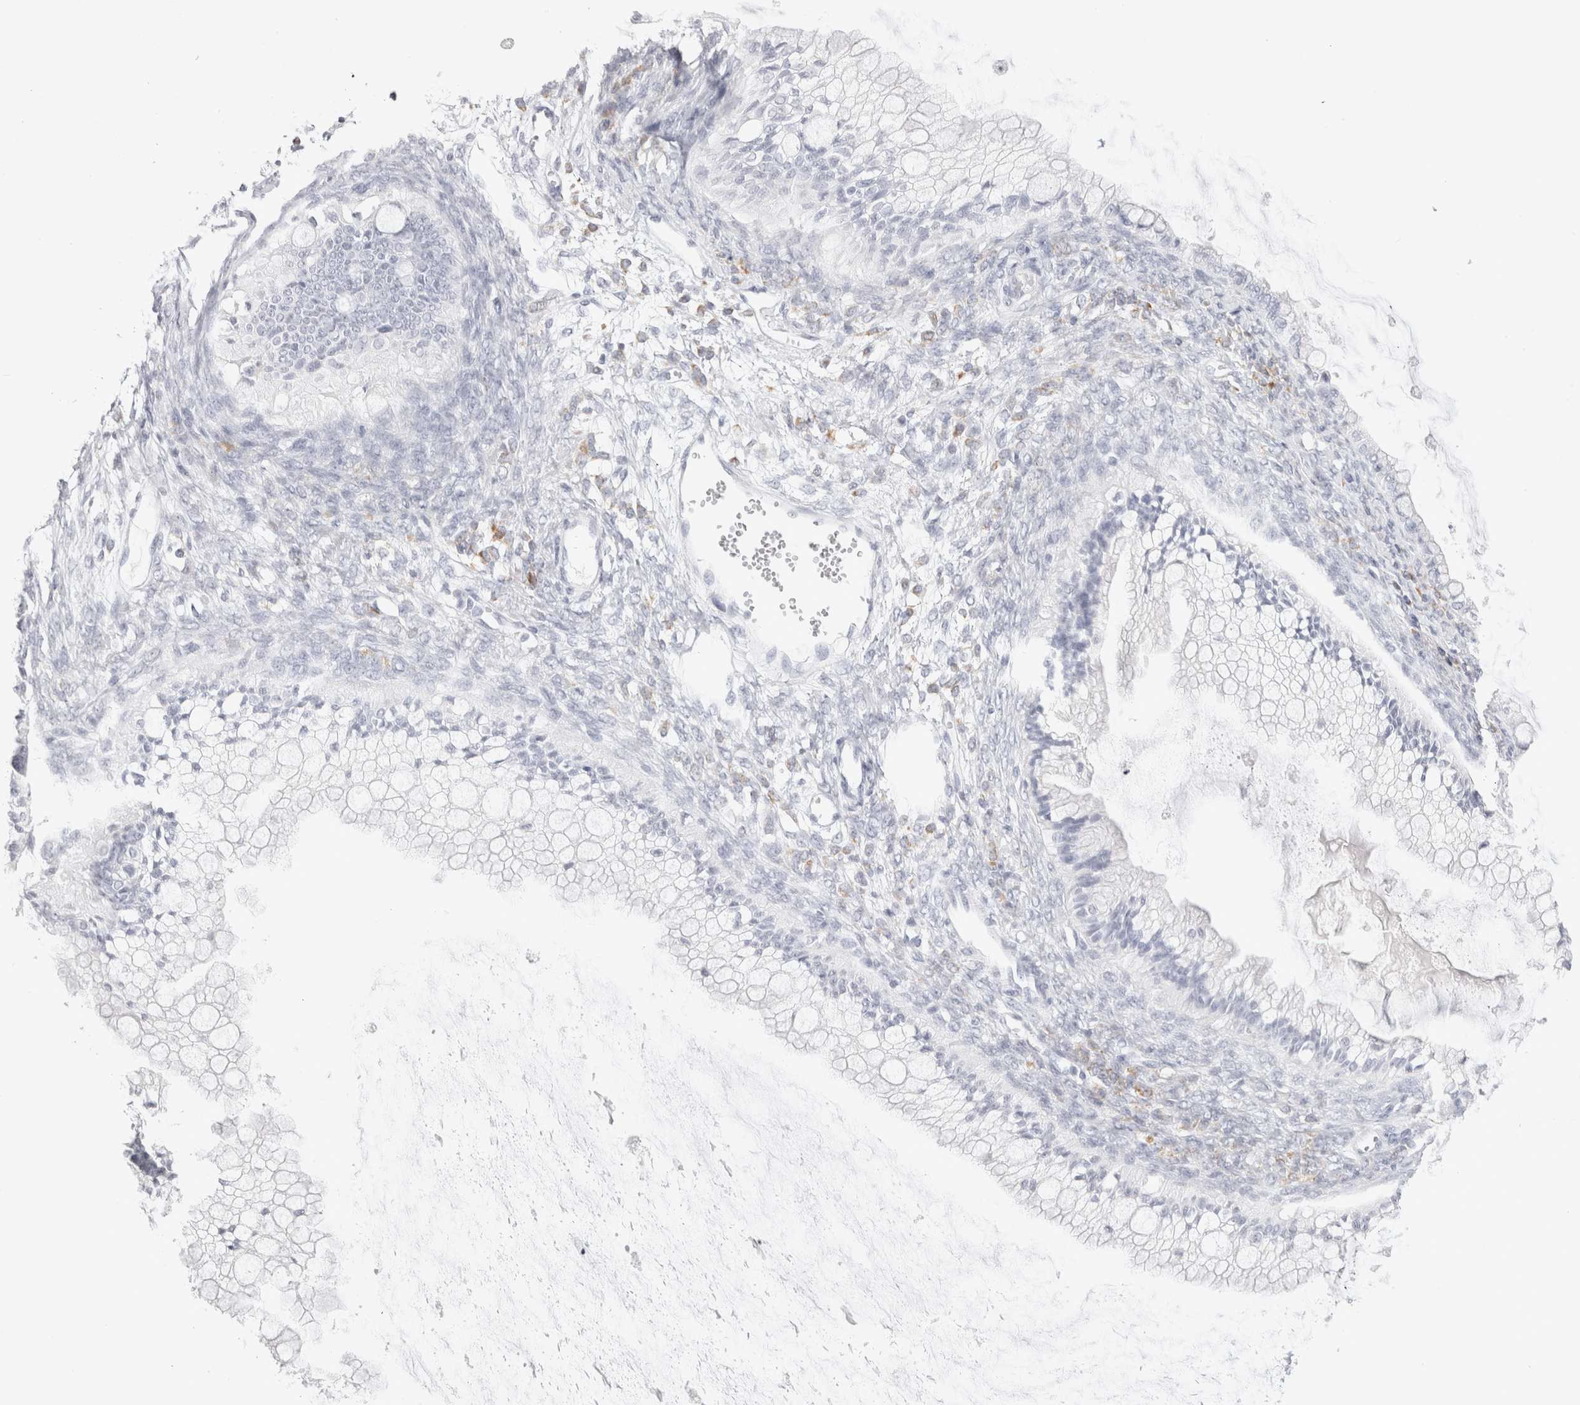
{"staining": {"intensity": "negative", "quantity": "none", "location": "none"}, "tissue": "ovarian cancer", "cell_type": "Tumor cells", "image_type": "cancer", "snomed": [{"axis": "morphology", "description": "Cystadenocarcinoma, mucinous, NOS"}, {"axis": "topography", "description": "Ovary"}], "caption": "Immunohistochemistry (IHC) photomicrograph of neoplastic tissue: human ovarian cancer (mucinous cystadenocarcinoma) stained with DAB displays no significant protein expression in tumor cells. (Stains: DAB immunohistochemistry (IHC) with hematoxylin counter stain, Microscopy: brightfield microscopy at high magnification).", "gene": "GARIN1A", "patient": {"sex": "female", "age": 57}}